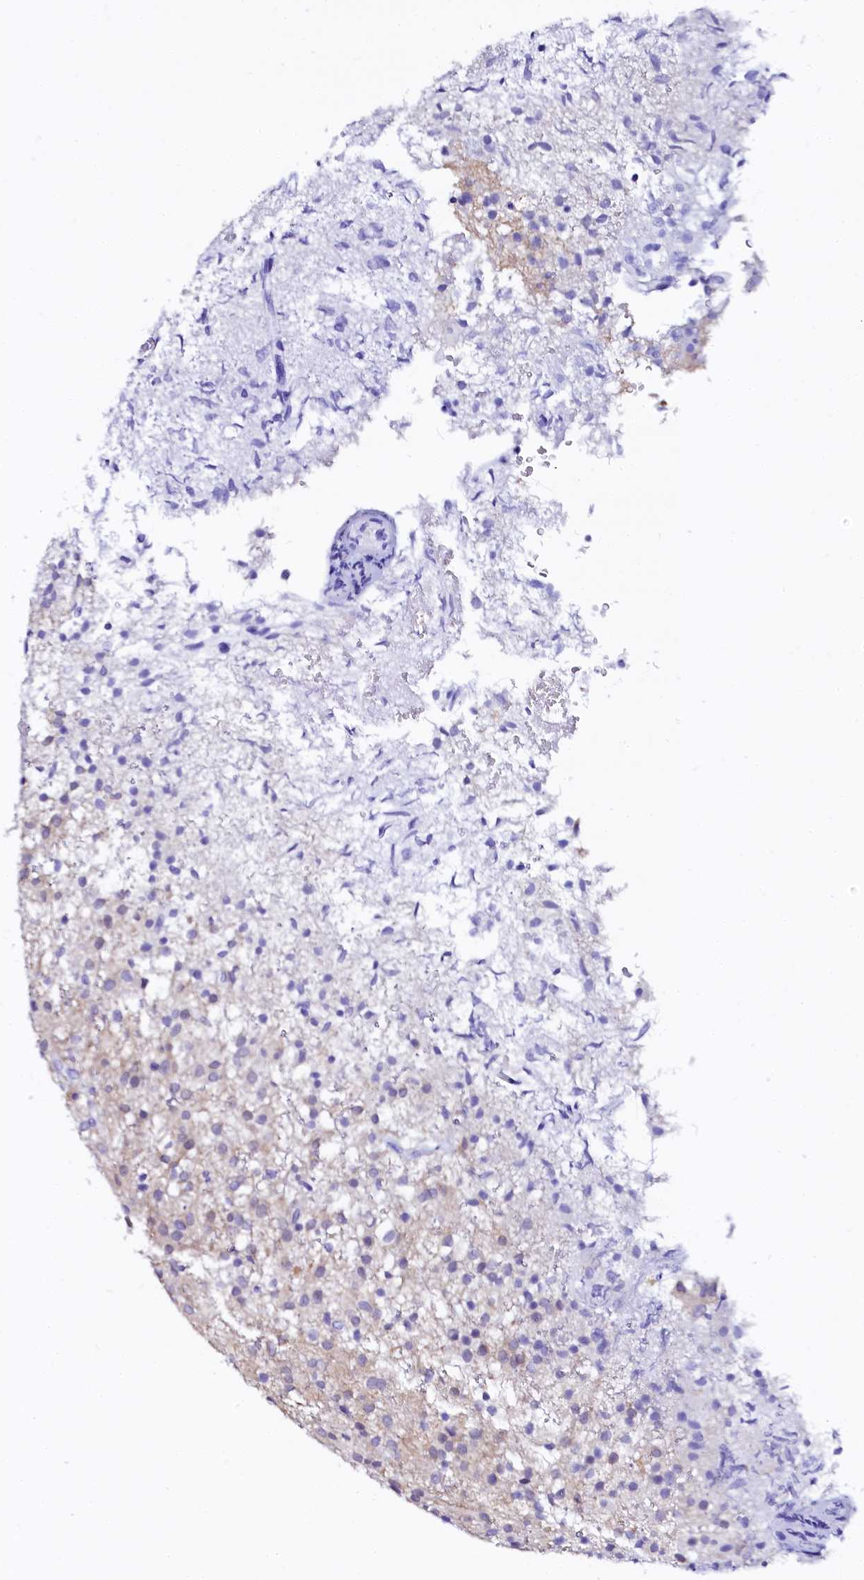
{"staining": {"intensity": "negative", "quantity": "none", "location": "none"}, "tissue": "glioma", "cell_type": "Tumor cells", "image_type": "cancer", "snomed": [{"axis": "morphology", "description": "Glioma, malignant, High grade"}, {"axis": "topography", "description": "Brain"}], "caption": "Image shows no significant protein staining in tumor cells of high-grade glioma (malignant).", "gene": "SORD", "patient": {"sex": "female", "age": 59}}